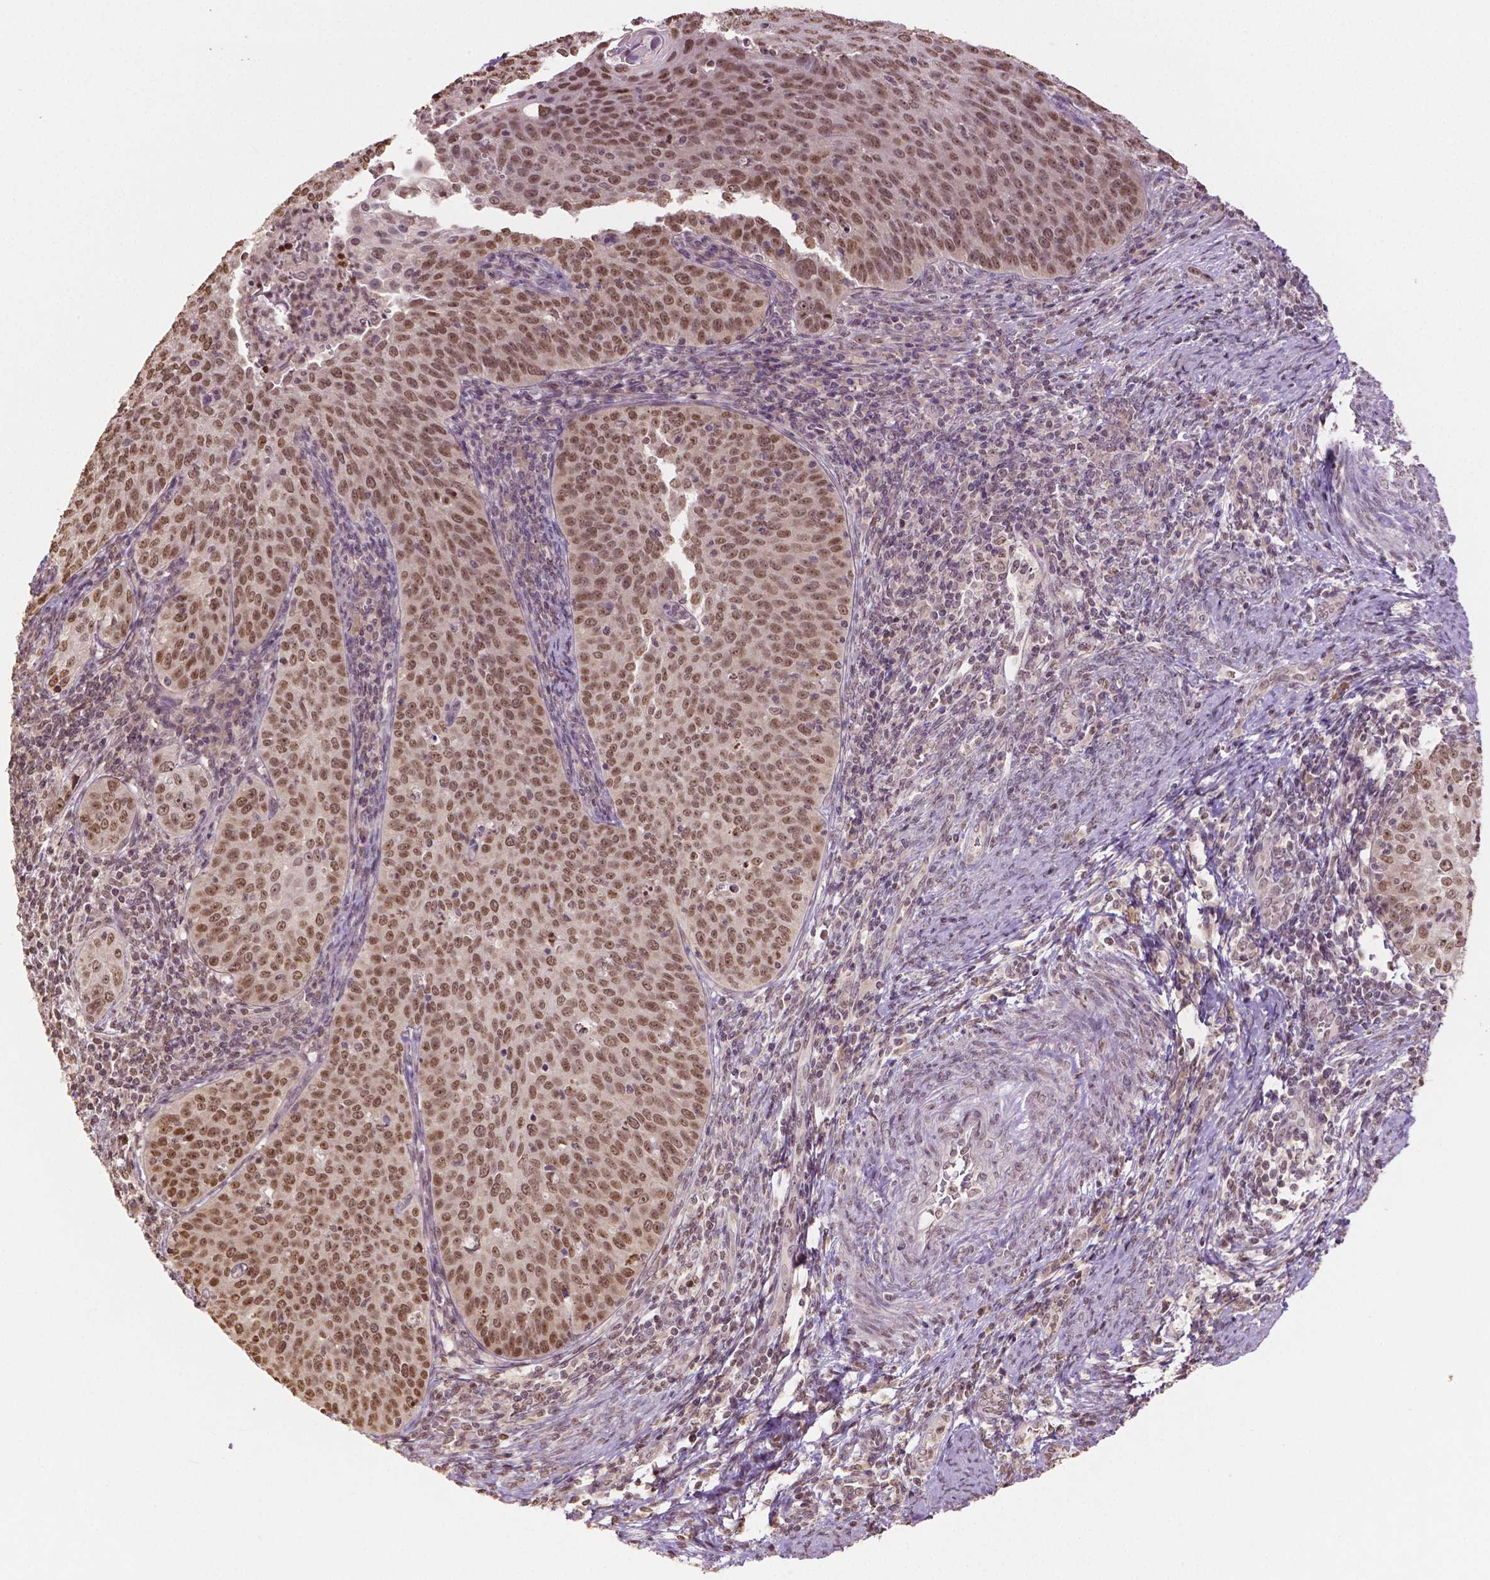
{"staining": {"intensity": "moderate", "quantity": ">75%", "location": "nuclear"}, "tissue": "cervical cancer", "cell_type": "Tumor cells", "image_type": "cancer", "snomed": [{"axis": "morphology", "description": "Squamous cell carcinoma, NOS"}, {"axis": "topography", "description": "Cervix"}], "caption": "Immunohistochemical staining of cervical squamous cell carcinoma reveals medium levels of moderate nuclear positivity in approximately >75% of tumor cells.", "gene": "DEK", "patient": {"sex": "female", "age": 30}}